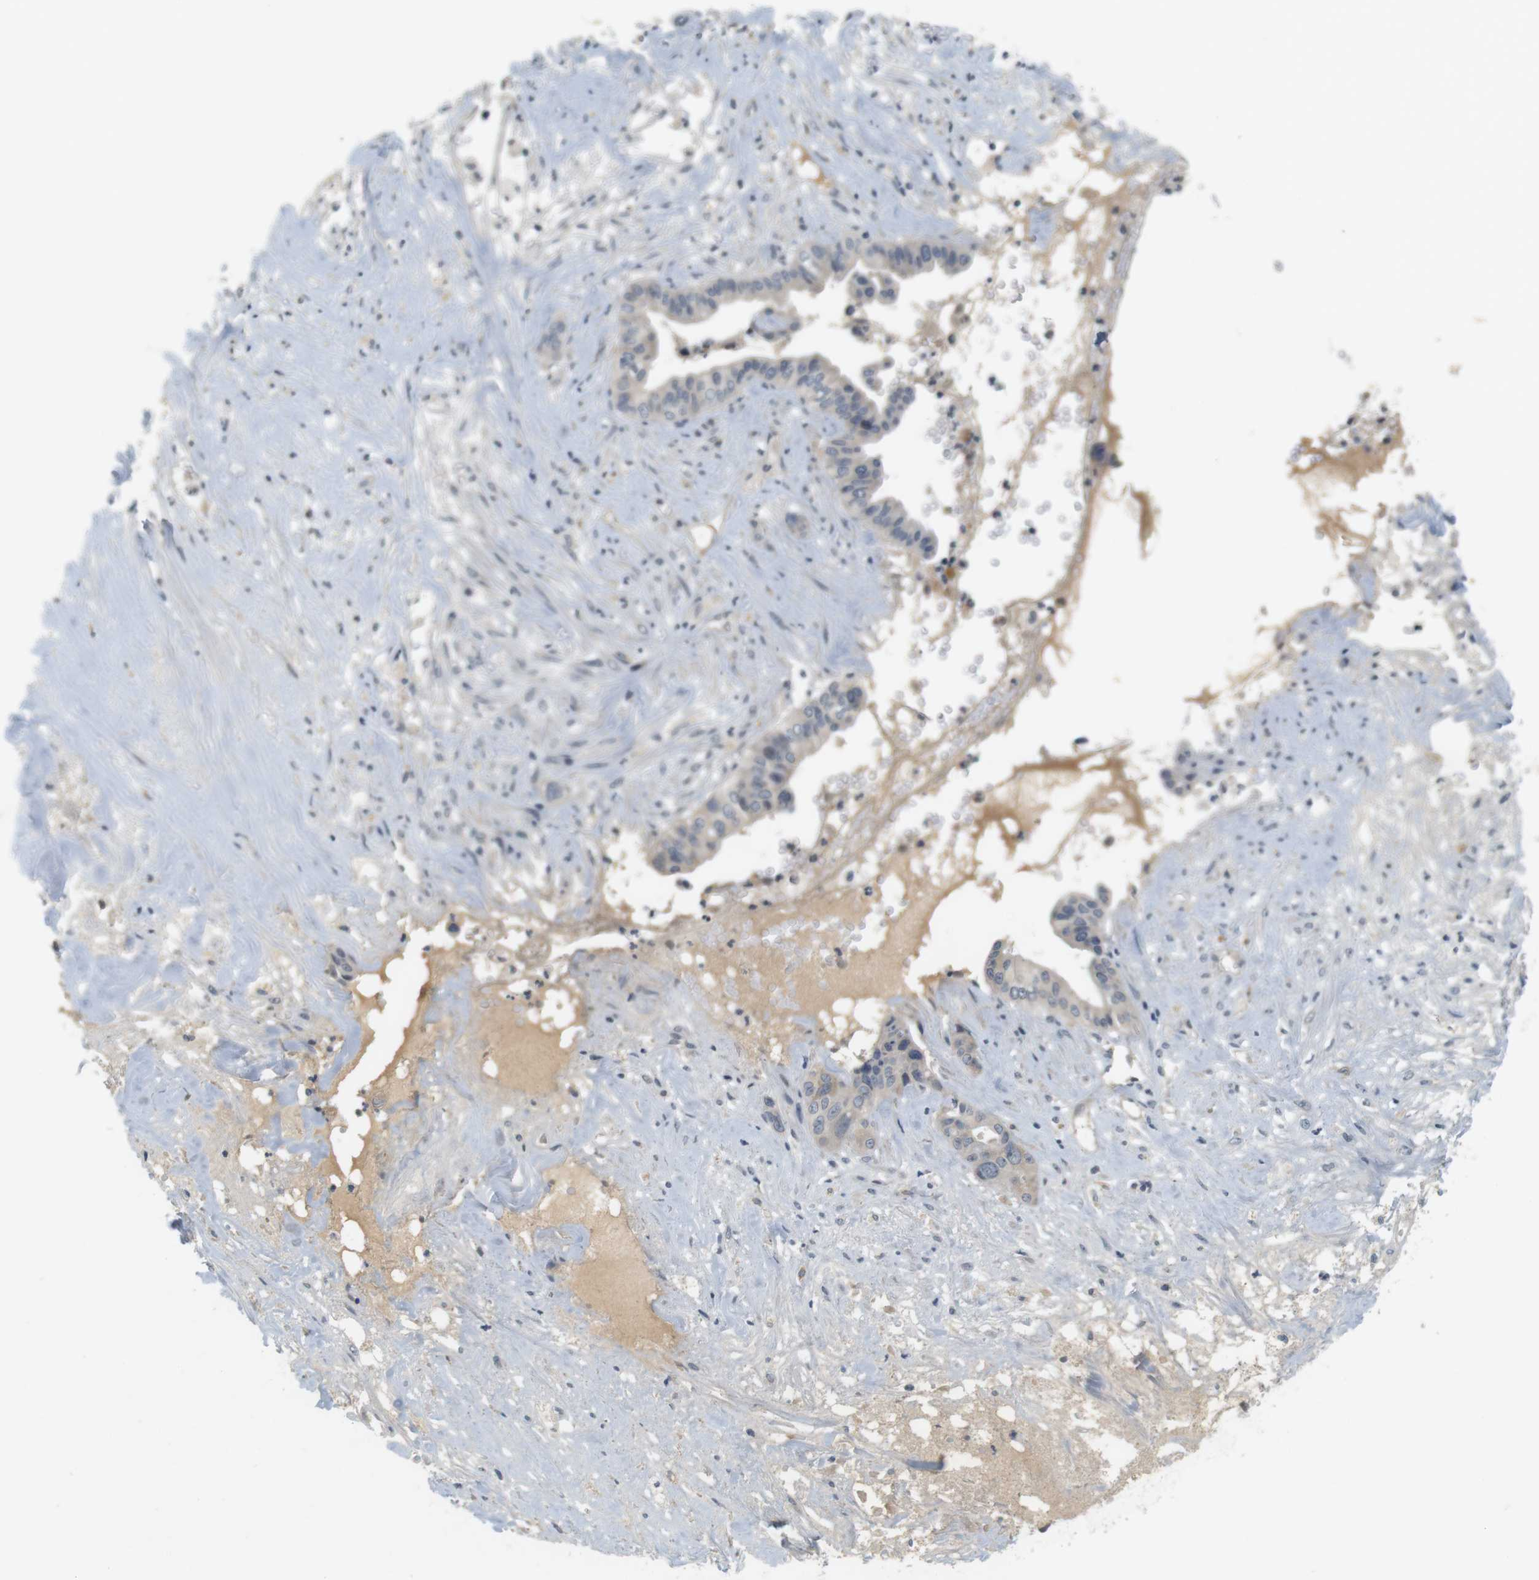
{"staining": {"intensity": "negative", "quantity": "none", "location": "none"}, "tissue": "liver cancer", "cell_type": "Tumor cells", "image_type": "cancer", "snomed": [{"axis": "morphology", "description": "Cholangiocarcinoma"}, {"axis": "topography", "description": "Liver"}], "caption": "The immunohistochemistry photomicrograph has no significant positivity in tumor cells of liver cholangiocarcinoma tissue.", "gene": "WNT7A", "patient": {"sex": "female", "age": 61}}